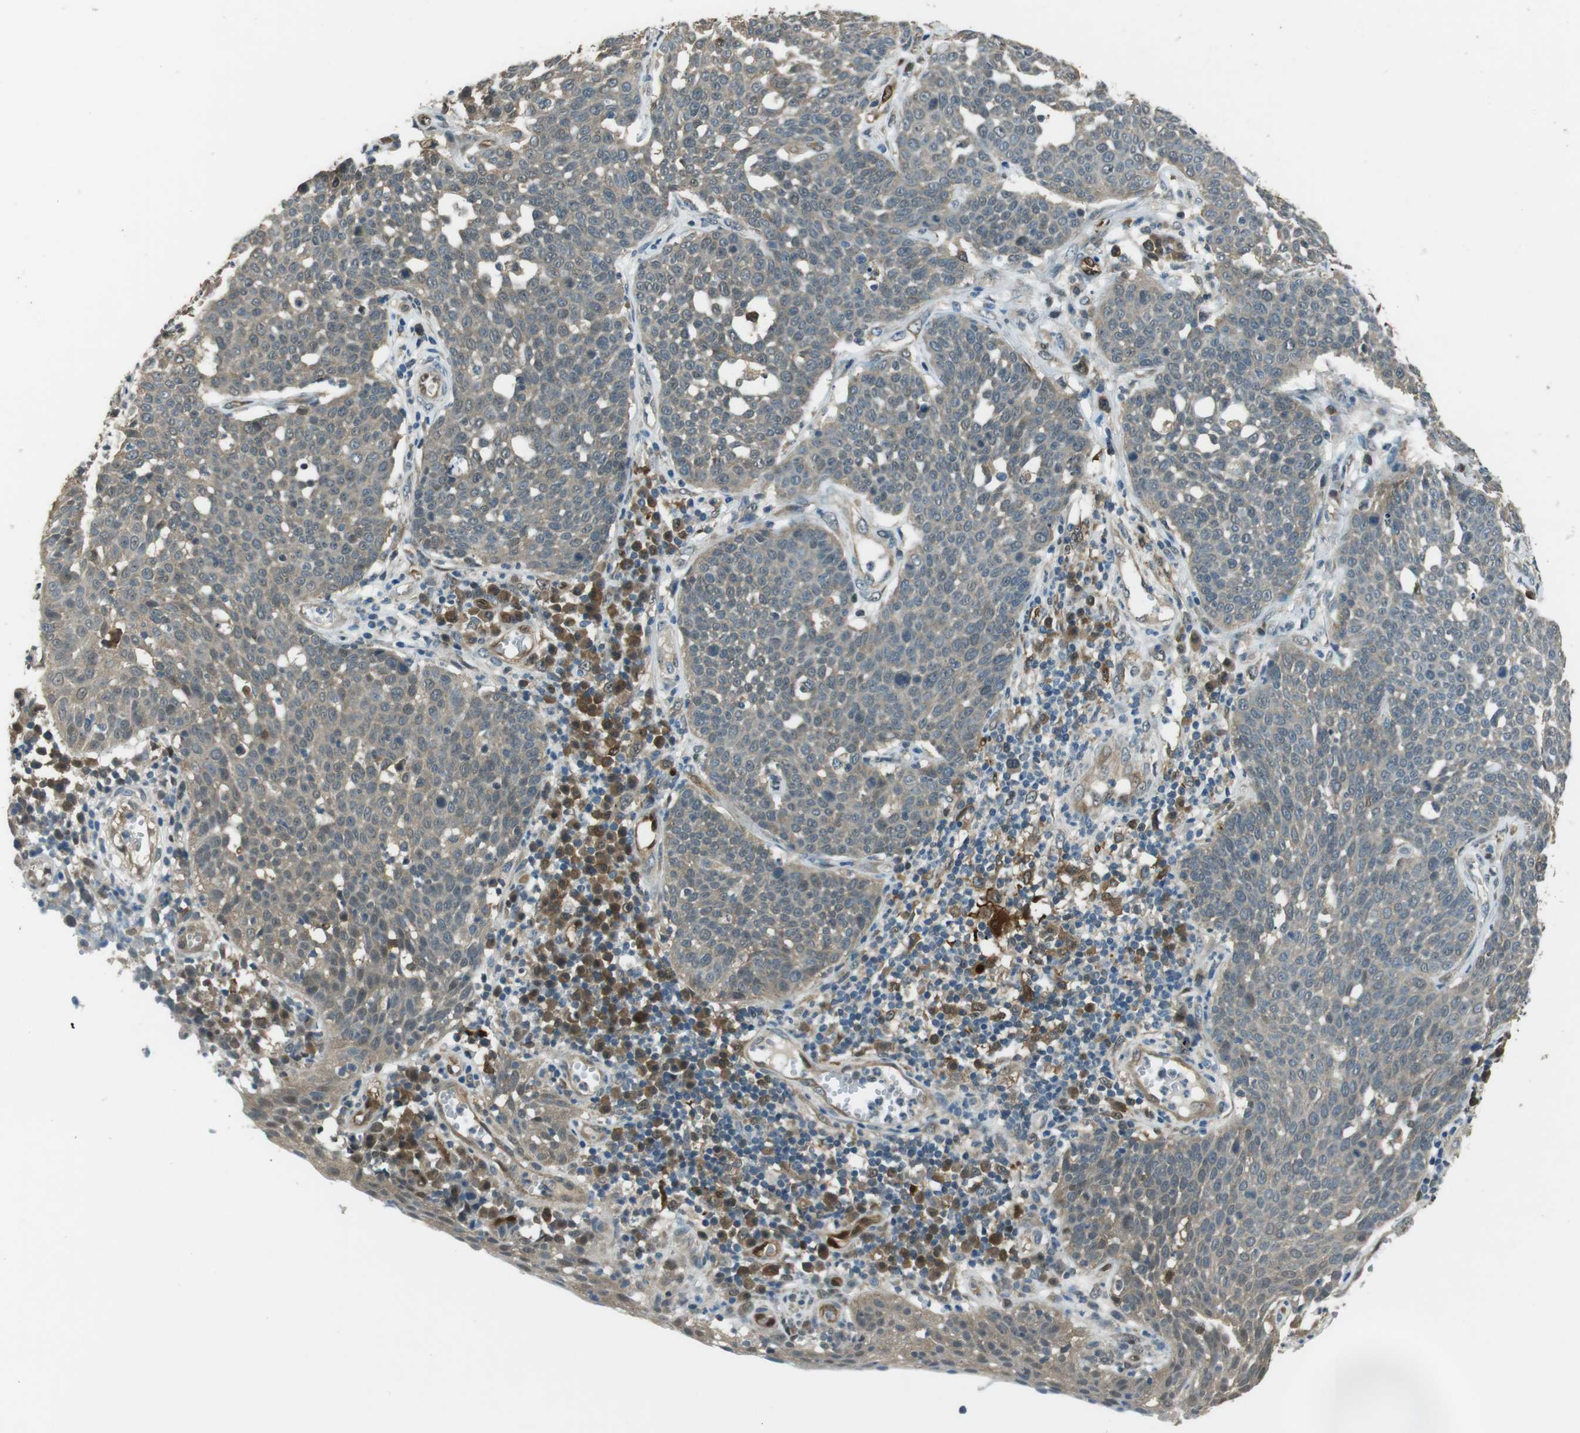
{"staining": {"intensity": "weak", "quantity": "25%-75%", "location": "cytoplasmic/membranous"}, "tissue": "cervical cancer", "cell_type": "Tumor cells", "image_type": "cancer", "snomed": [{"axis": "morphology", "description": "Squamous cell carcinoma, NOS"}, {"axis": "topography", "description": "Cervix"}], "caption": "Immunohistochemical staining of human cervical cancer demonstrates low levels of weak cytoplasmic/membranous protein staining in approximately 25%-75% of tumor cells.", "gene": "MFAP3", "patient": {"sex": "female", "age": 34}}